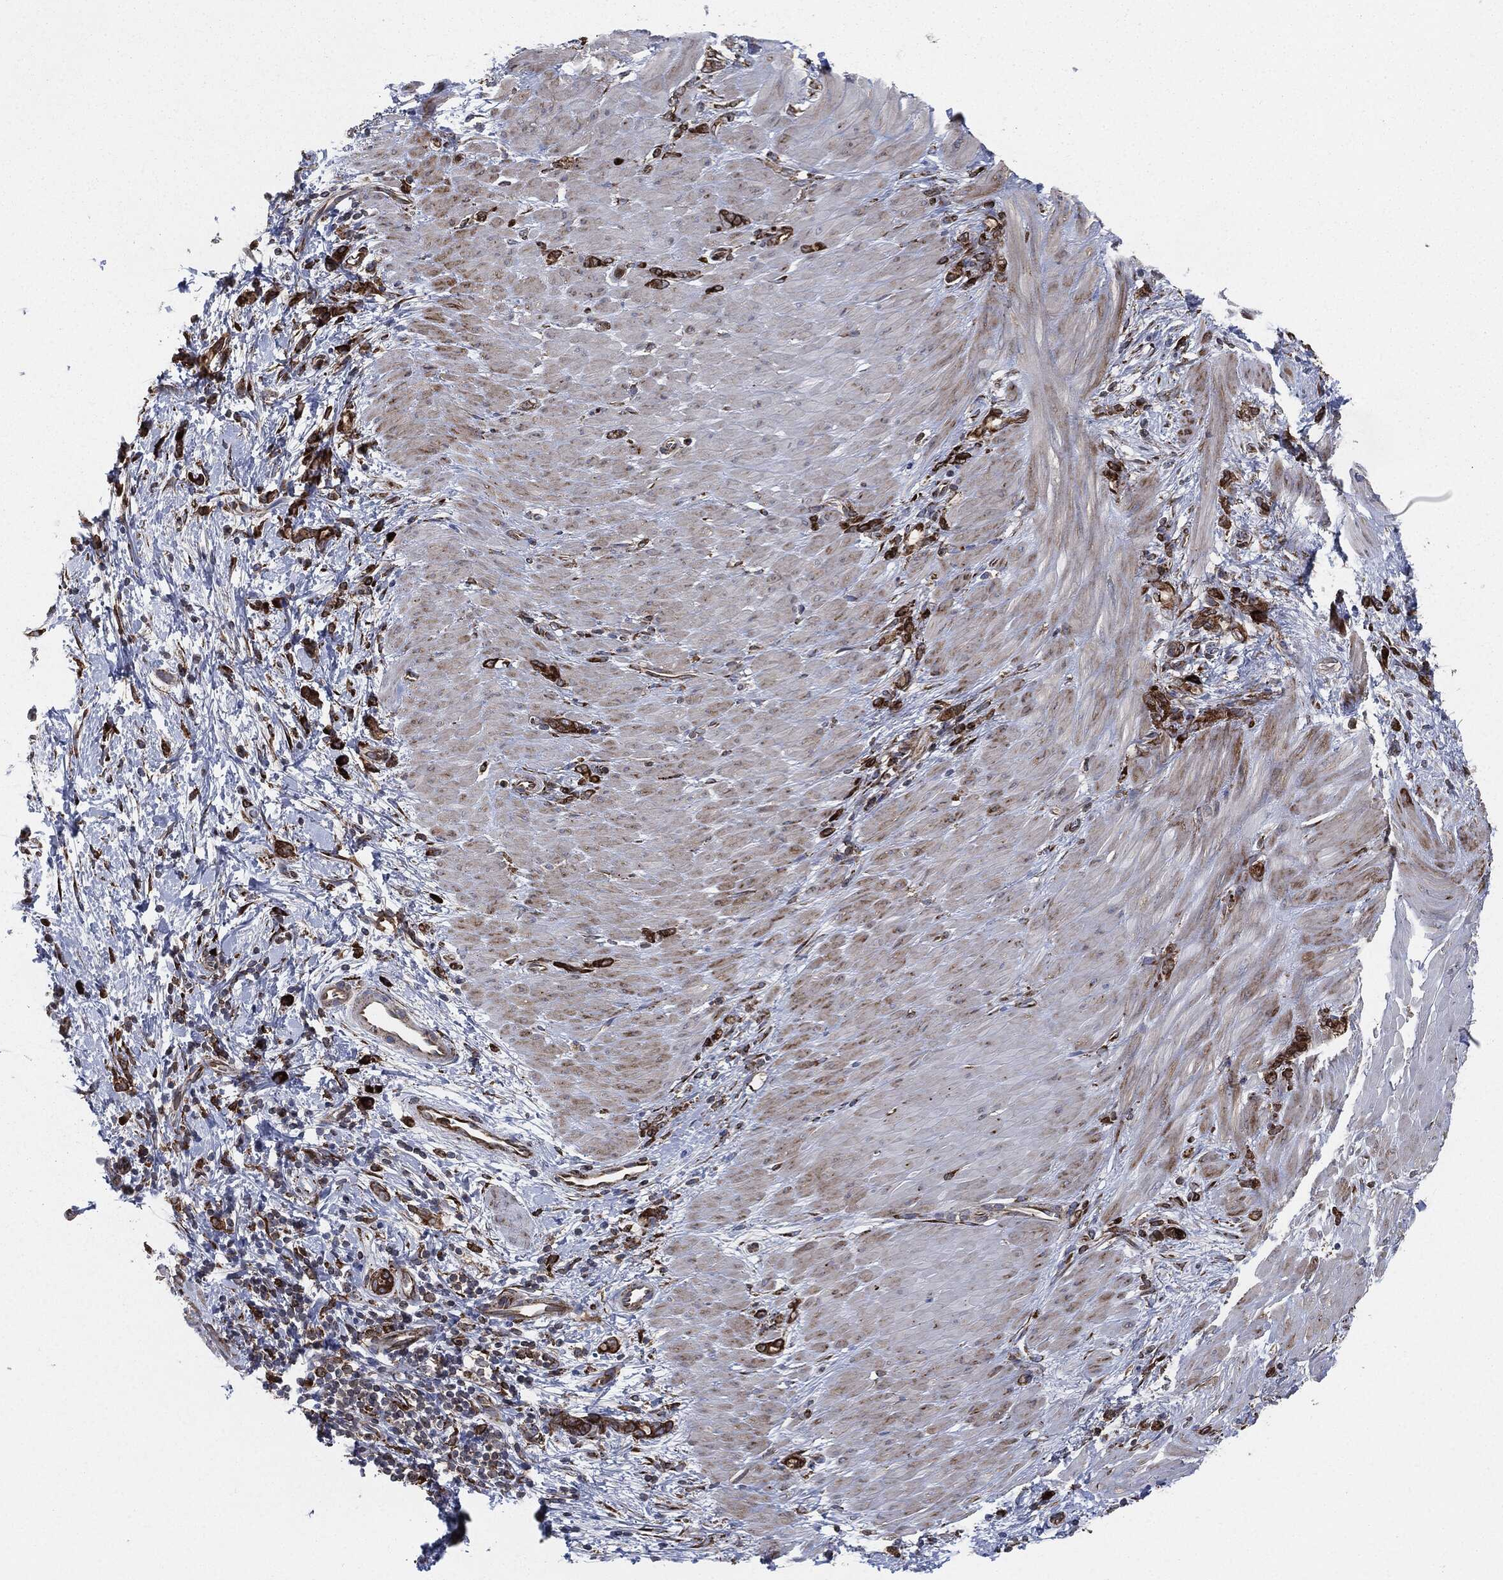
{"staining": {"intensity": "strong", "quantity": ">75%", "location": "cytoplasmic/membranous"}, "tissue": "stomach cancer", "cell_type": "Tumor cells", "image_type": "cancer", "snomed": [{"axis": "morphology", "description": "Normal tissue, NOS"}, {"axis": "morphology", "description": "Adenocarcinoma, NOS"}, {"axis": "topography", "description": "Stomach"}], "caption": "About >75% of tumor cells in human stomach adenocarcinoma reveal strong cytoplasmic/membranous protein positivity as visualized by brown immunohistochemical staining.", "gene": "CALR", "patient": {"sex": "male", "age": 67}}